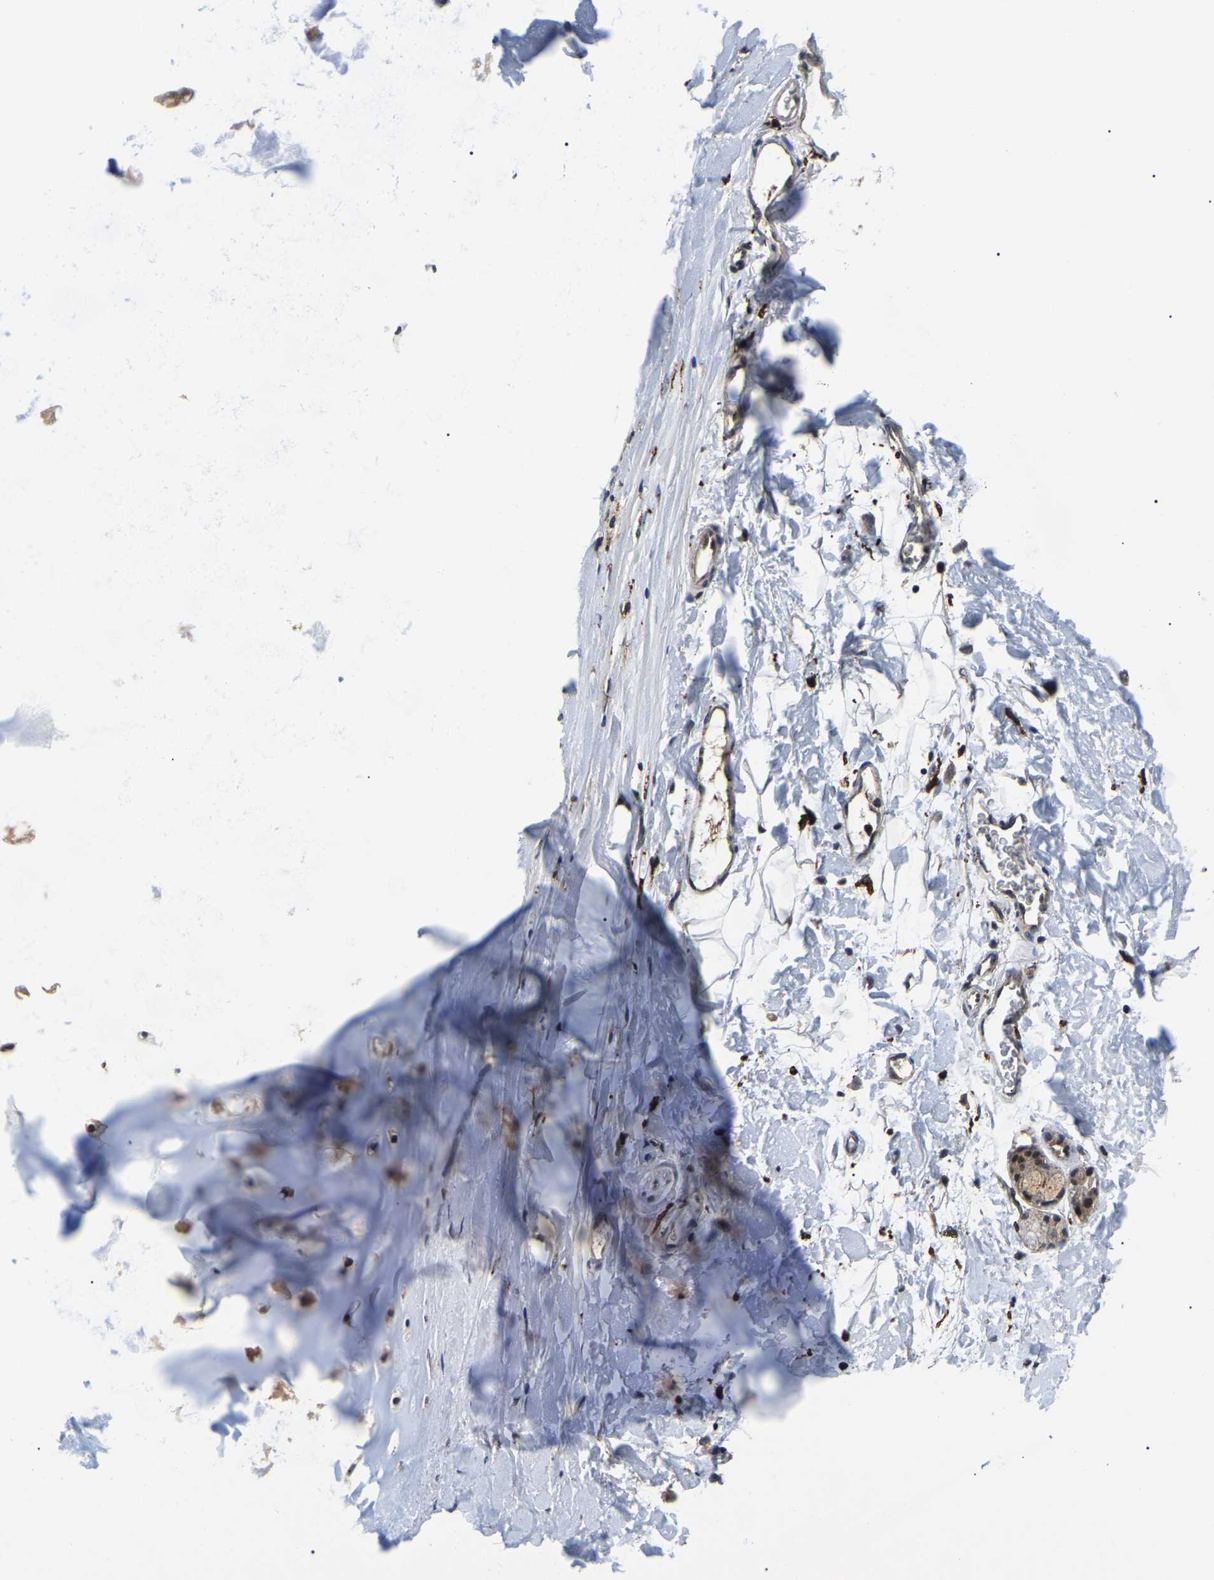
{"staining": {"intensity": "negative", "quantity": "none", "location": "none"}, "tissue": "adipose tissue", "cell_type": "Adipocytes", "image_type": "normal", "snomed": [{"axis": "morphology", "description": "Normal tissue, NOS"}, {"axis": "topography", "description": "Cartilage tissue"}, {"axis": "topography", "description": "Bronchus"}], "caption": "IHC of unremarkable human adipose tissue shows no staining in adipocytes.", "gene": "RRP1B", "patient": {"sex": "female", "age": 53}}